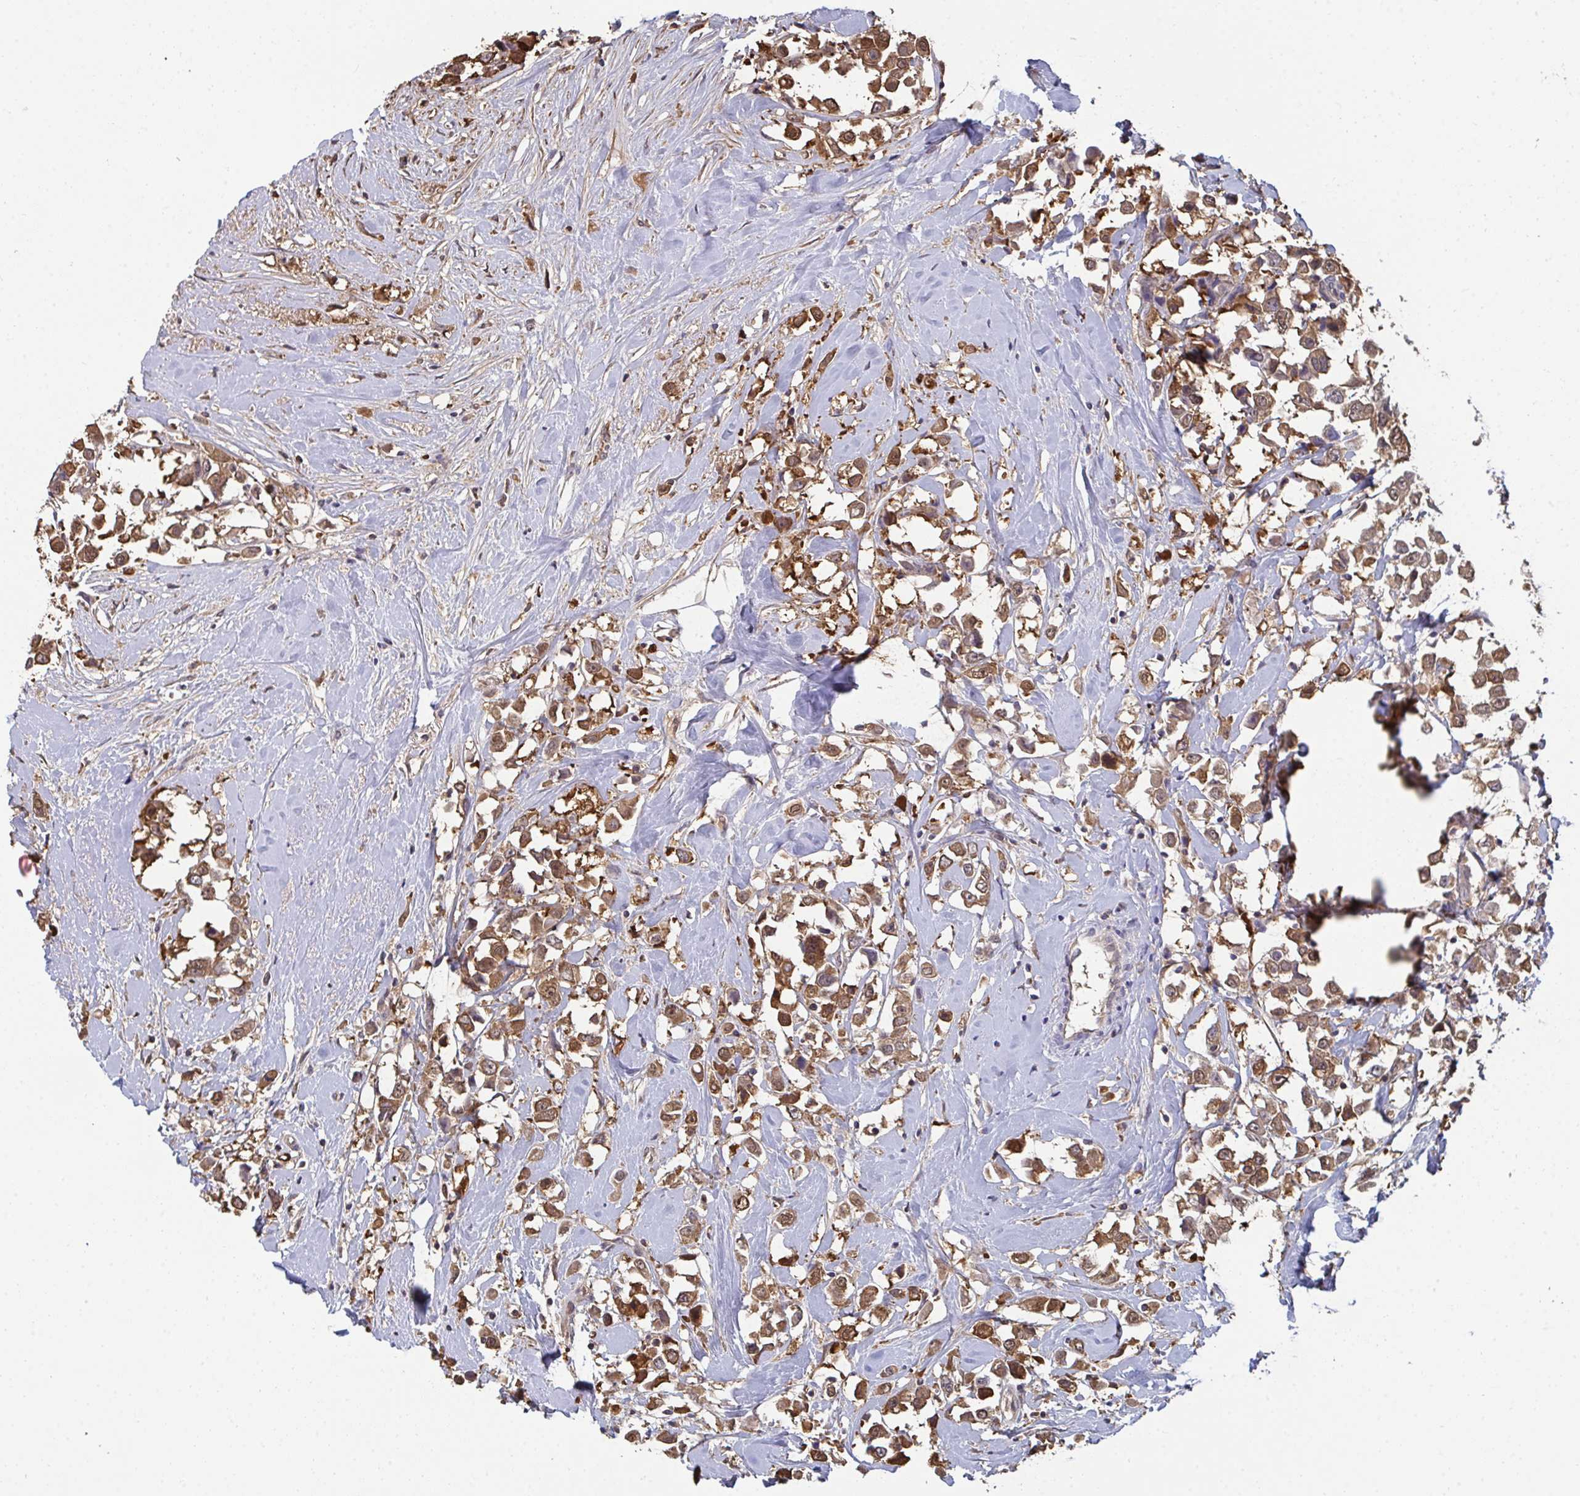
{"staining": {"intensity": "moderate", "quantity": ">75%", "location": "cytoplasmic/membranous,nuclear"}, "tissue": "breast cancer", "cell_type": "Tumor cells", "image_type": "cancer", "snomed": [{"axis": "morphology", "description": "Duct carcinoma"}, {"axis": "topography", "description": "Breast"}], "caption": "Protein expression analysis of infiltrating ductal carcinoma (breast) displays moderate cytoplasmic/membranous and nuclear positivity in about >75% of tumor cells. (DAB (3,3'-diaminobenzidine) IHC with brightfield microscopy, high magnification).", "gene": "TTC9C", "patient": {"sex": "female", "age": 61}}